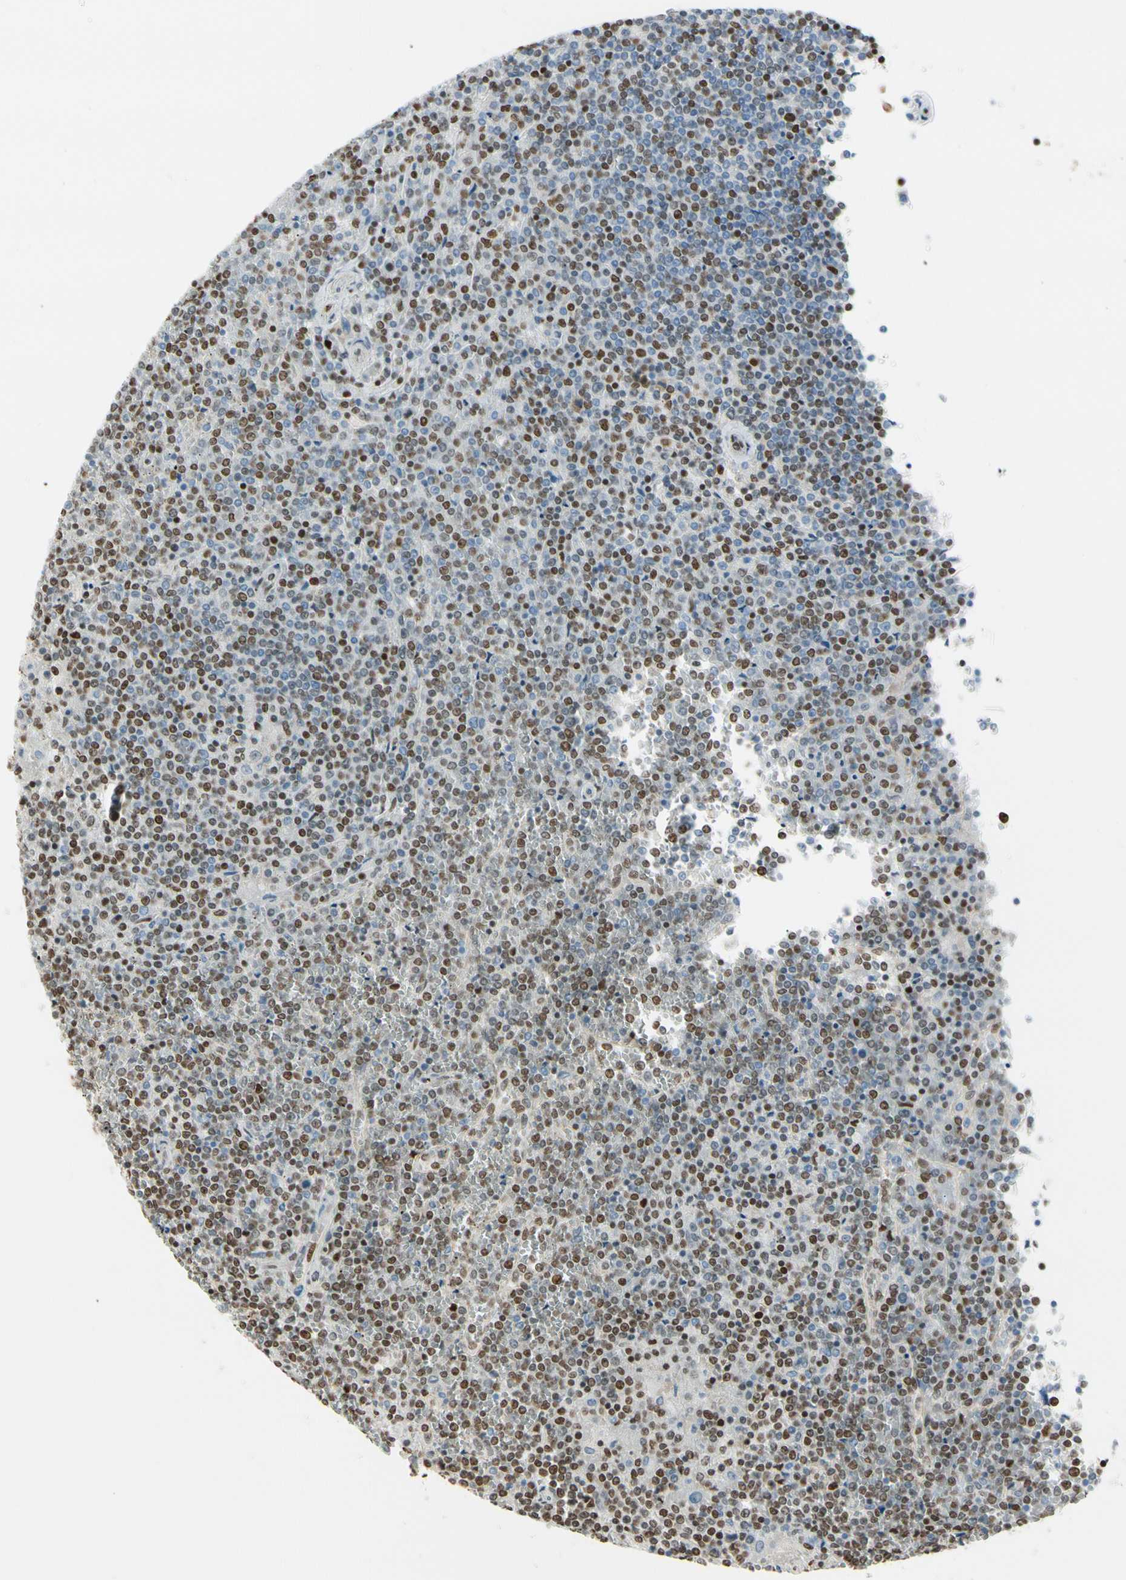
{"staining": {"intensity": "moderate", "quantity": "25%-75%", "location": "nuclear"}, "tissue": "lymphoma", "cell_type": "Tumor cells", "image_type": "cancer", "snomed": [{"axis": "morphology", "description": "Malignant lymphoma, non-Hodgkin's type, Low grade"}, {"axis": "topography", "description": "Spleen"}], "caption": "Malignant lymphoma, non-Hodgkin's type (low-grade) was stained to show a protein in brown. There is medium levels of moderate nuclear staining in approximately 25%-75% of tumor cells. (brown staining indicates protein expression, while blue staining denotes nuclei).", "gene": "SUFU", "patient": {"sex": "female", "age": 19}}